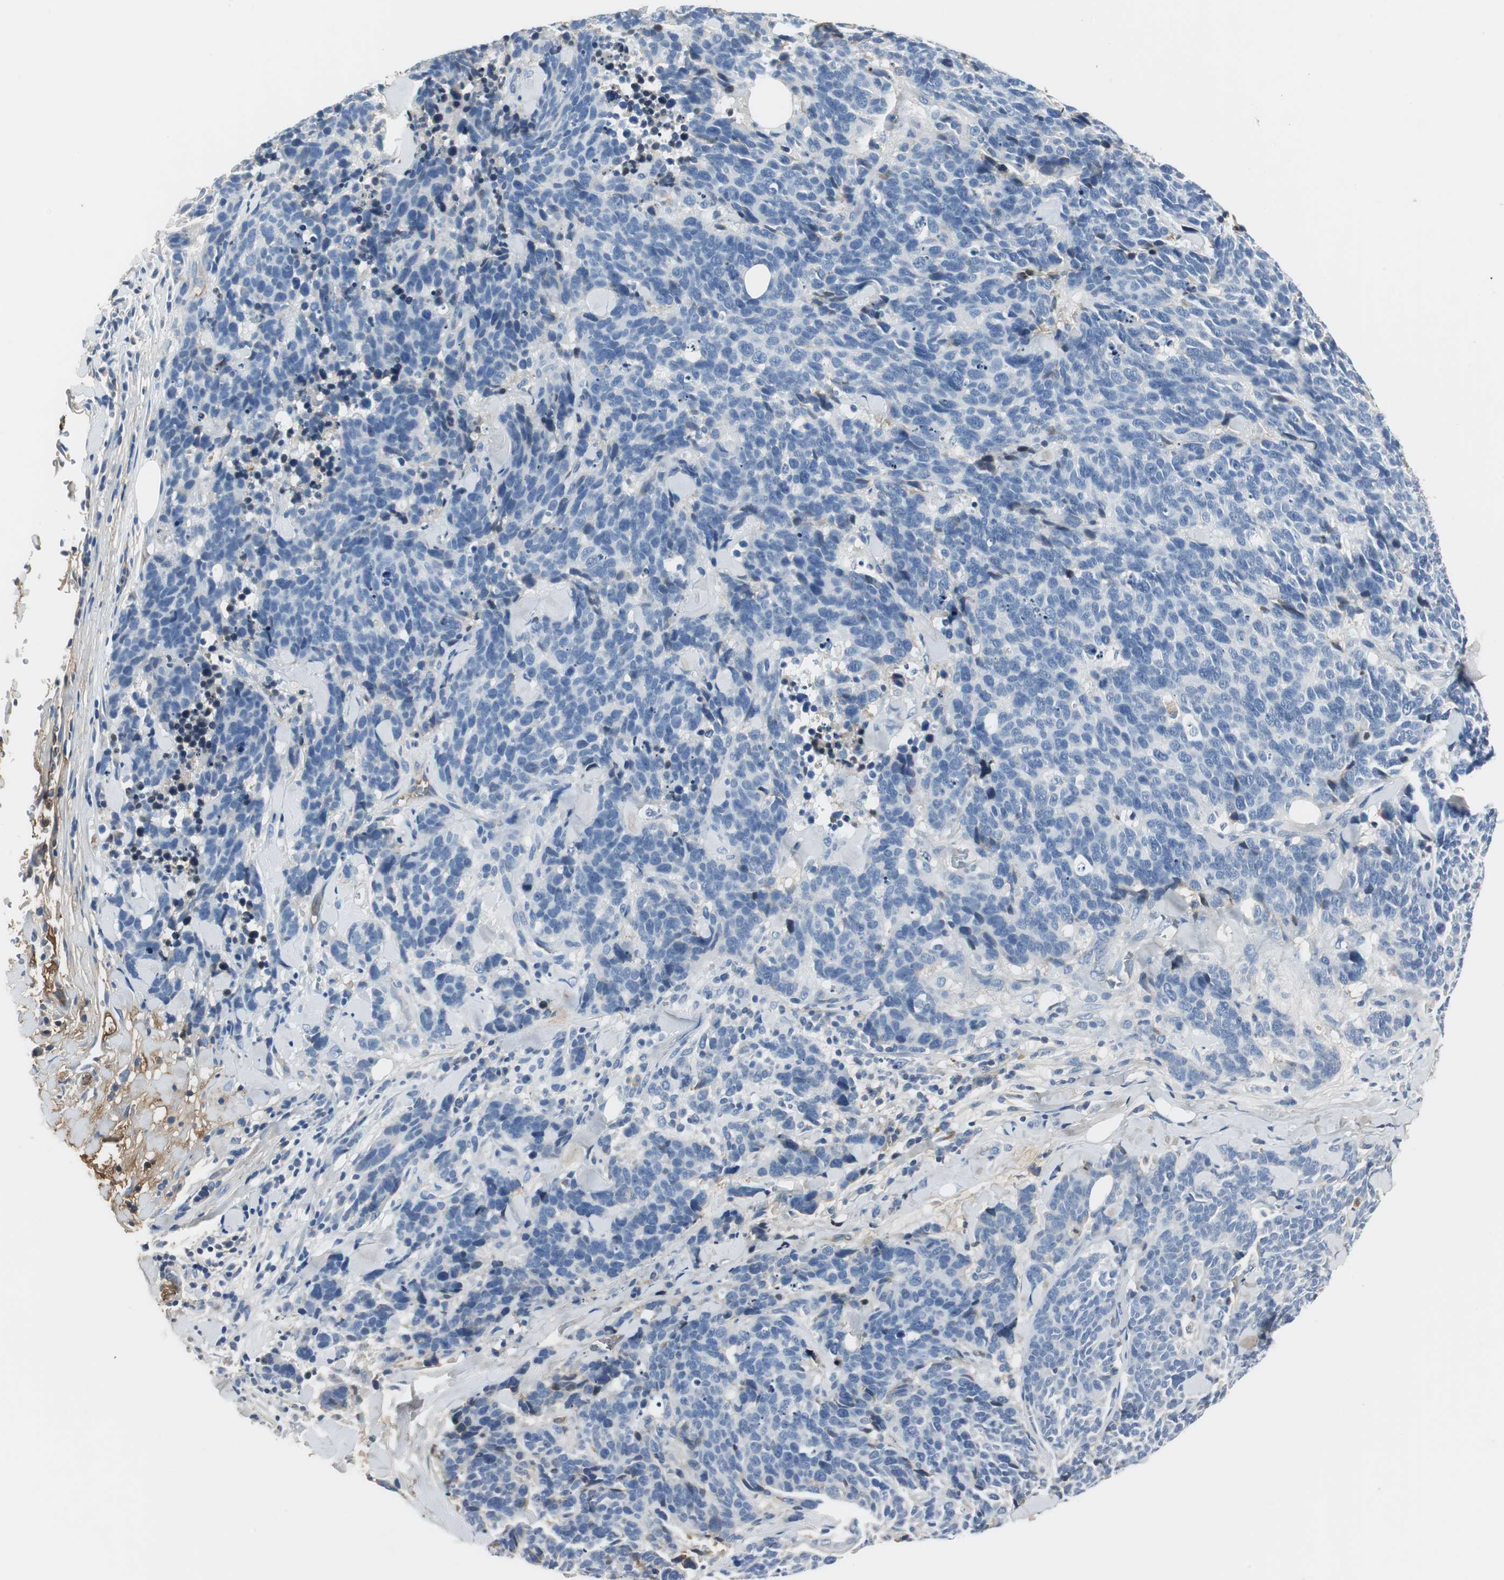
{"staining": {"intensity": "negative", "quantity": "none", "location": "none"}, "tissue": "lung cancer", "cell_type": "Tumor cells", "image_type": "cancer", "snomed": [{"axis": "morphology", "description": "Neoplasm, malignant, NOS"}, {"axis": "topography", "description": "Lung"}], "caption": "The micrograph demonstrates no significant staining in tumor cells of lung cancer. (Immunohistochemistry, brightfield microscopy, high magnification).", "gene": "IGHA1", "patient": {"sex": "female", "age": 58}}